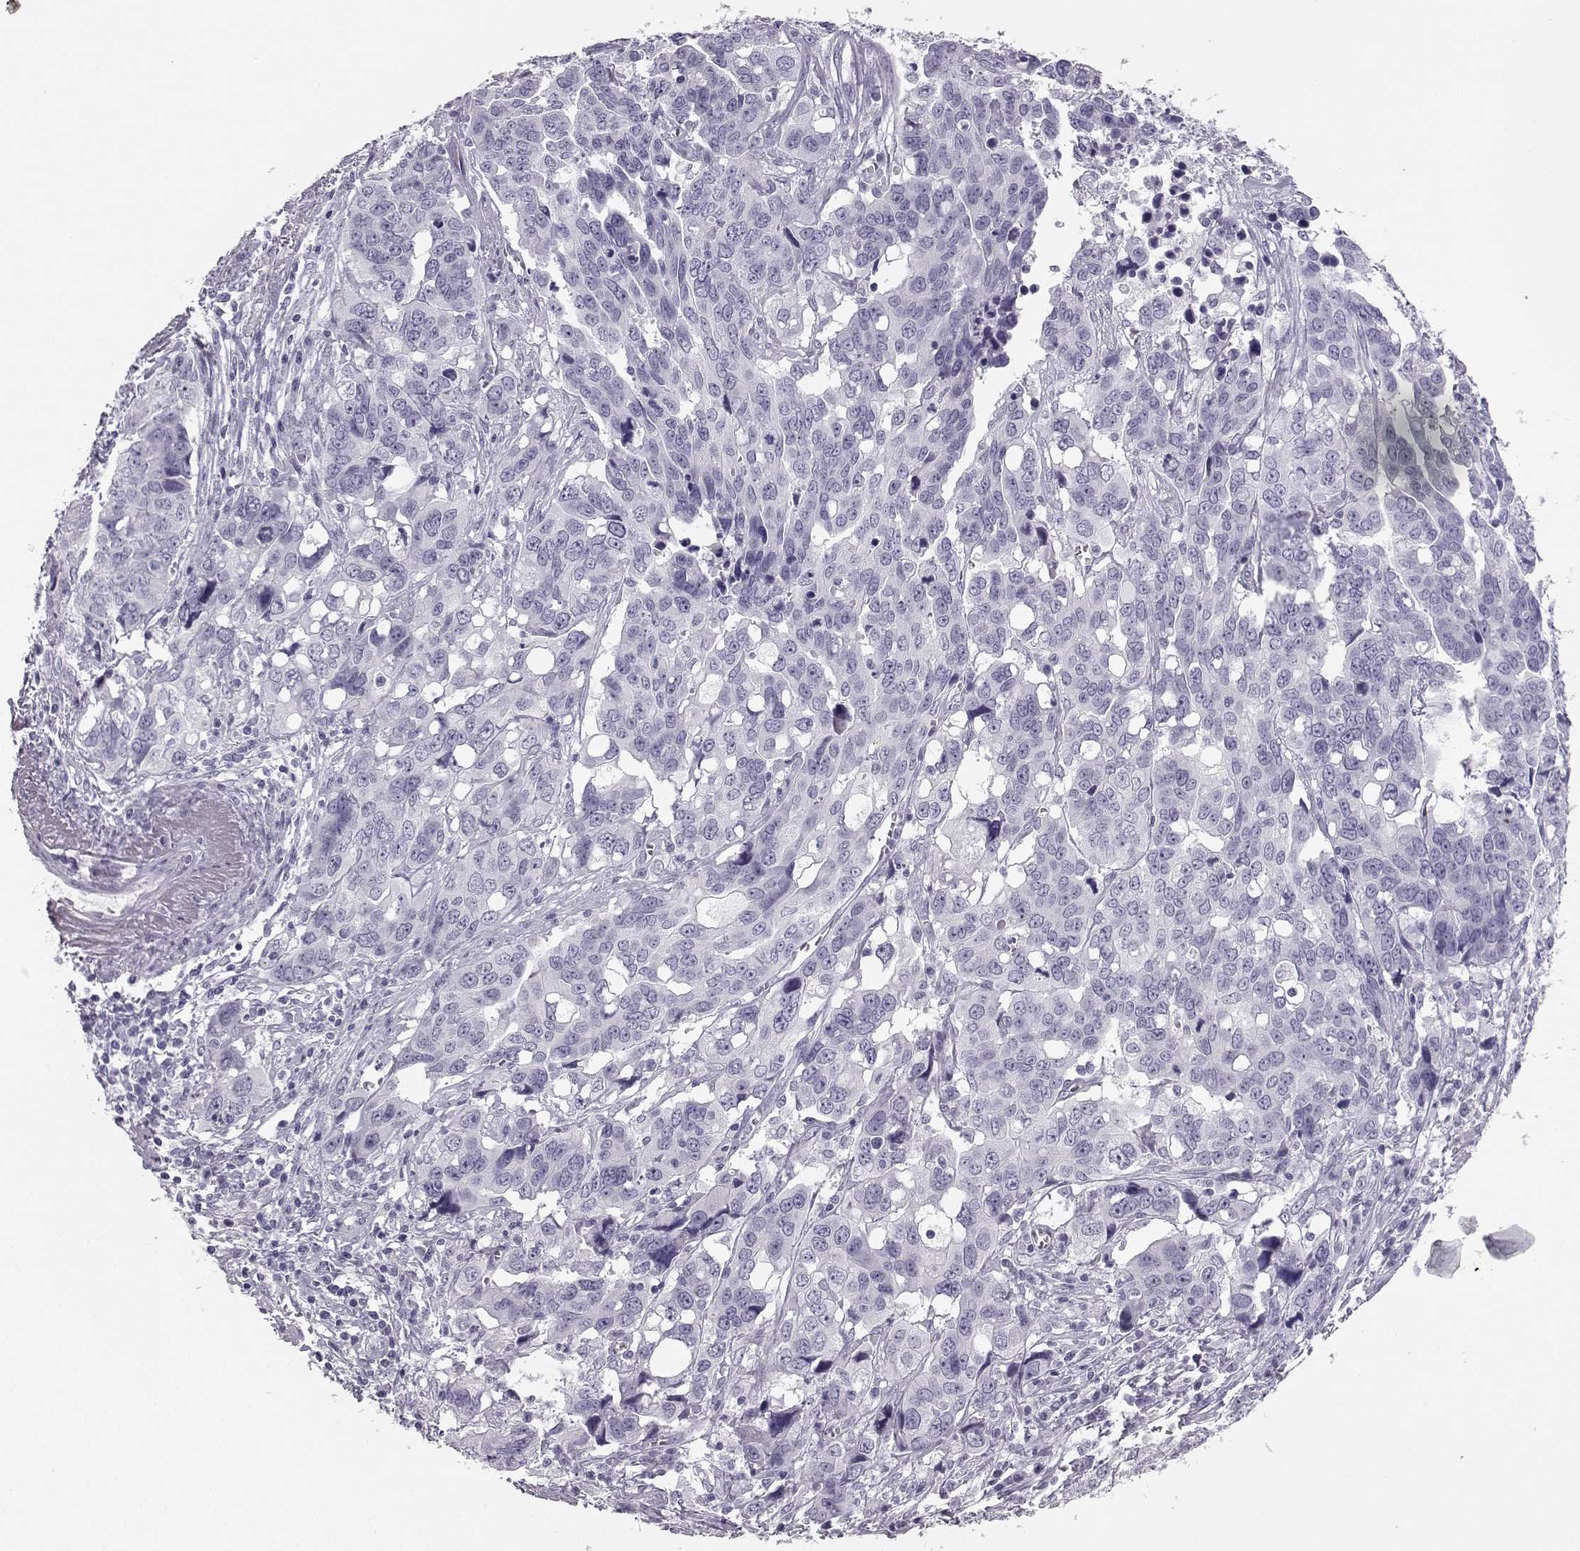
{"staining": {"intensity": "negative", "quantity": "none", "location": "none"}, "tissue": "ovarian cancer", "cell_type": "Tumor cells", "image_type": "cancer", "snomed": [{"axis": "morphology", "description": "Carcinoma, endometroid"}, {"axis": "topography", "description": "Ovary"}], "caption": "This micrograph is of ovarian cancer (endometroid carcinoma) stained with immunohistochemistry to label a protein in brown with the nuclei are counter-stained blue. There is no staining in tumor cells.", "gene": "BFSP2", "patient": {"sex": "female", "age": 78}}